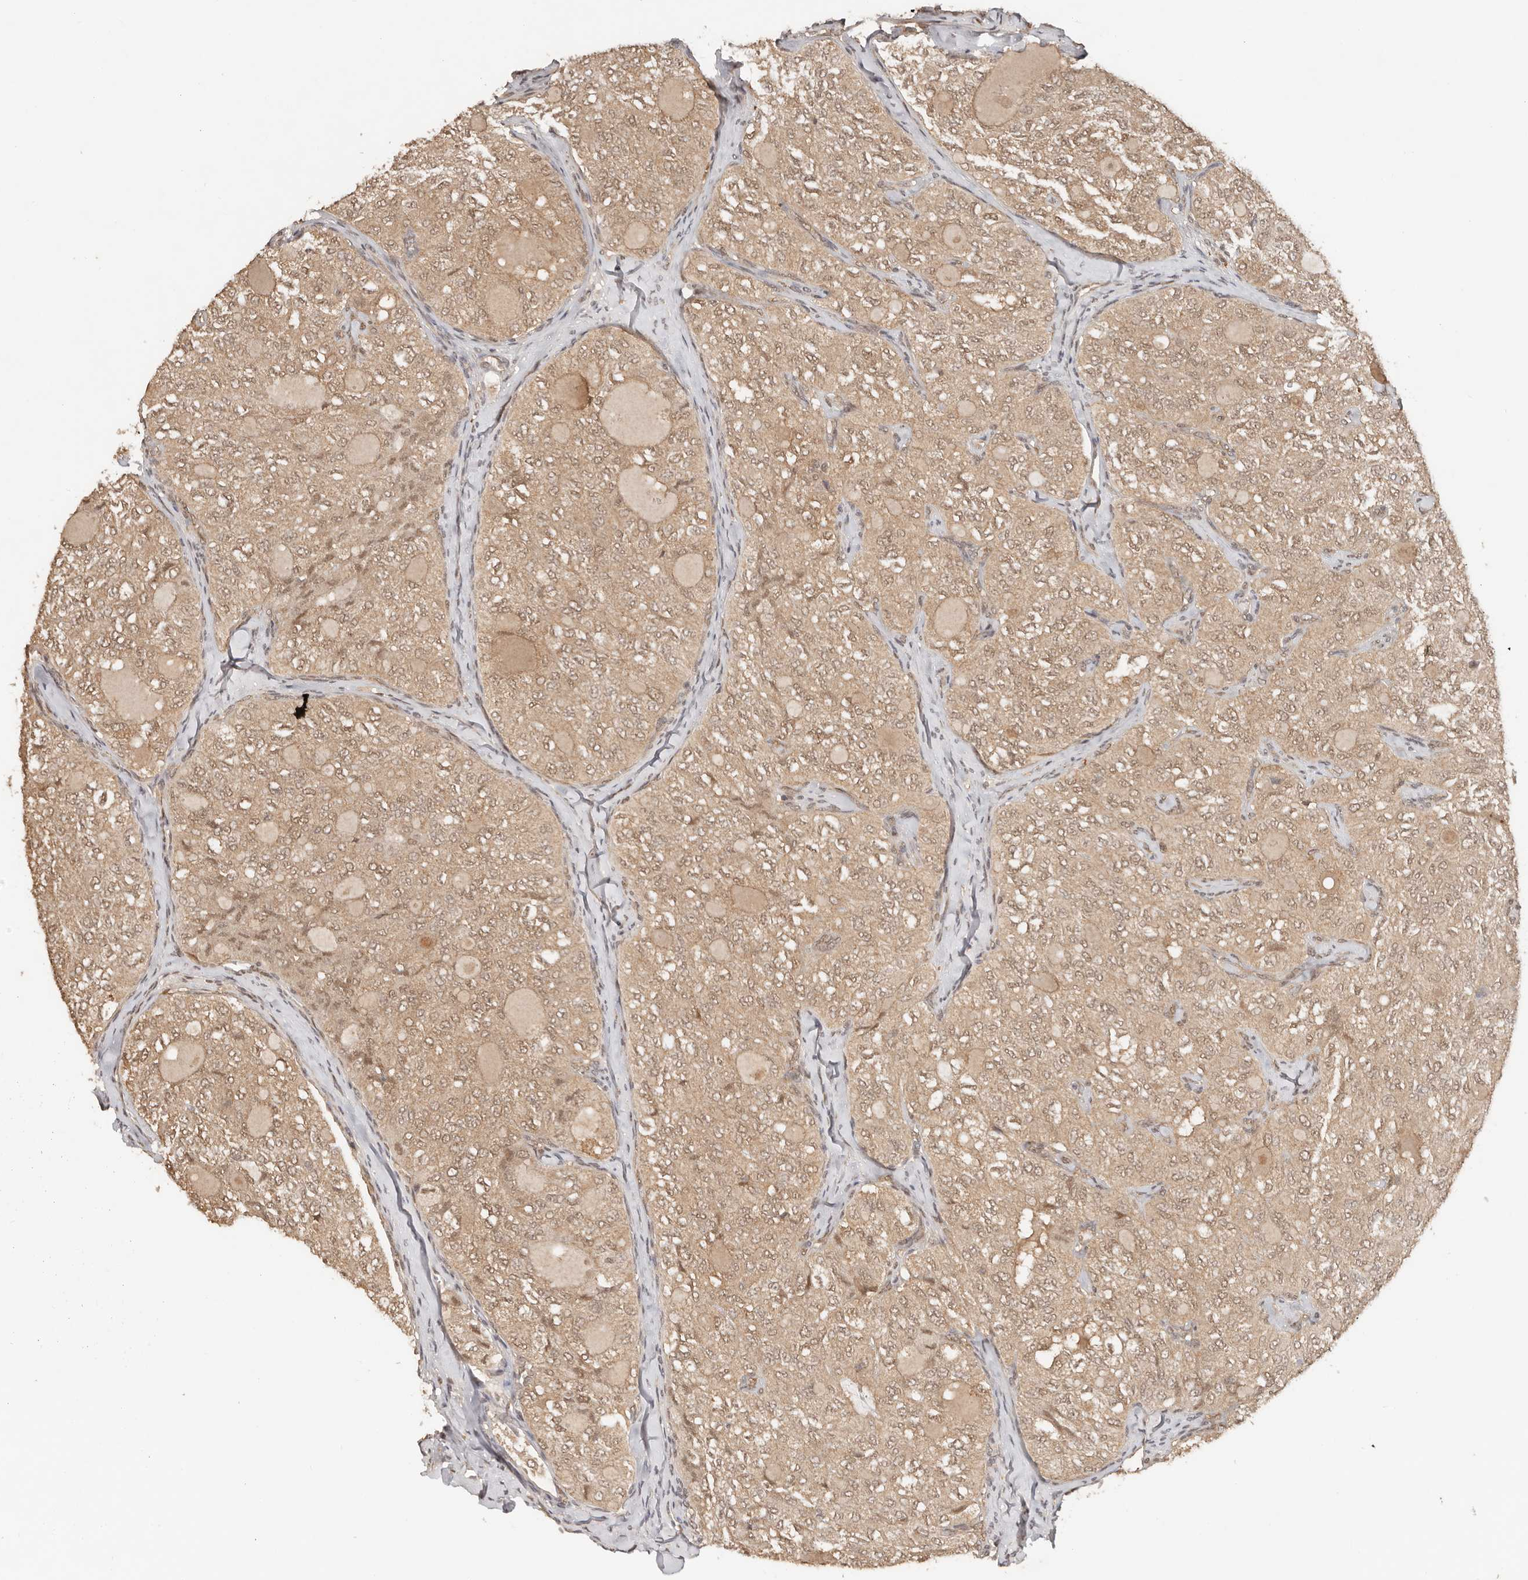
{"staining": {"intensity": "moderate", "quantity": ">75%", "location": "cytoplasmic/membranous,nuclear"}, "tissue": "thyroid cancer", "cell_type": "Tumor cells", "image_type": "cancer", "snomed": [{"axis": "morphology", "description": "Follicular adenoma carcinoma, NOS"}, {"axis": "topography", "description": "Thyroid gland"}], "caption": "Immunohistochemistry of thyroid follicular adenoma carcinoma reveals medium levels of moderate cytoplasmic/membranous and nuclear staining in about >75% of tumor cells.", "gene": "PSMA5", "patient": {"sex": "male", "age": 75}}